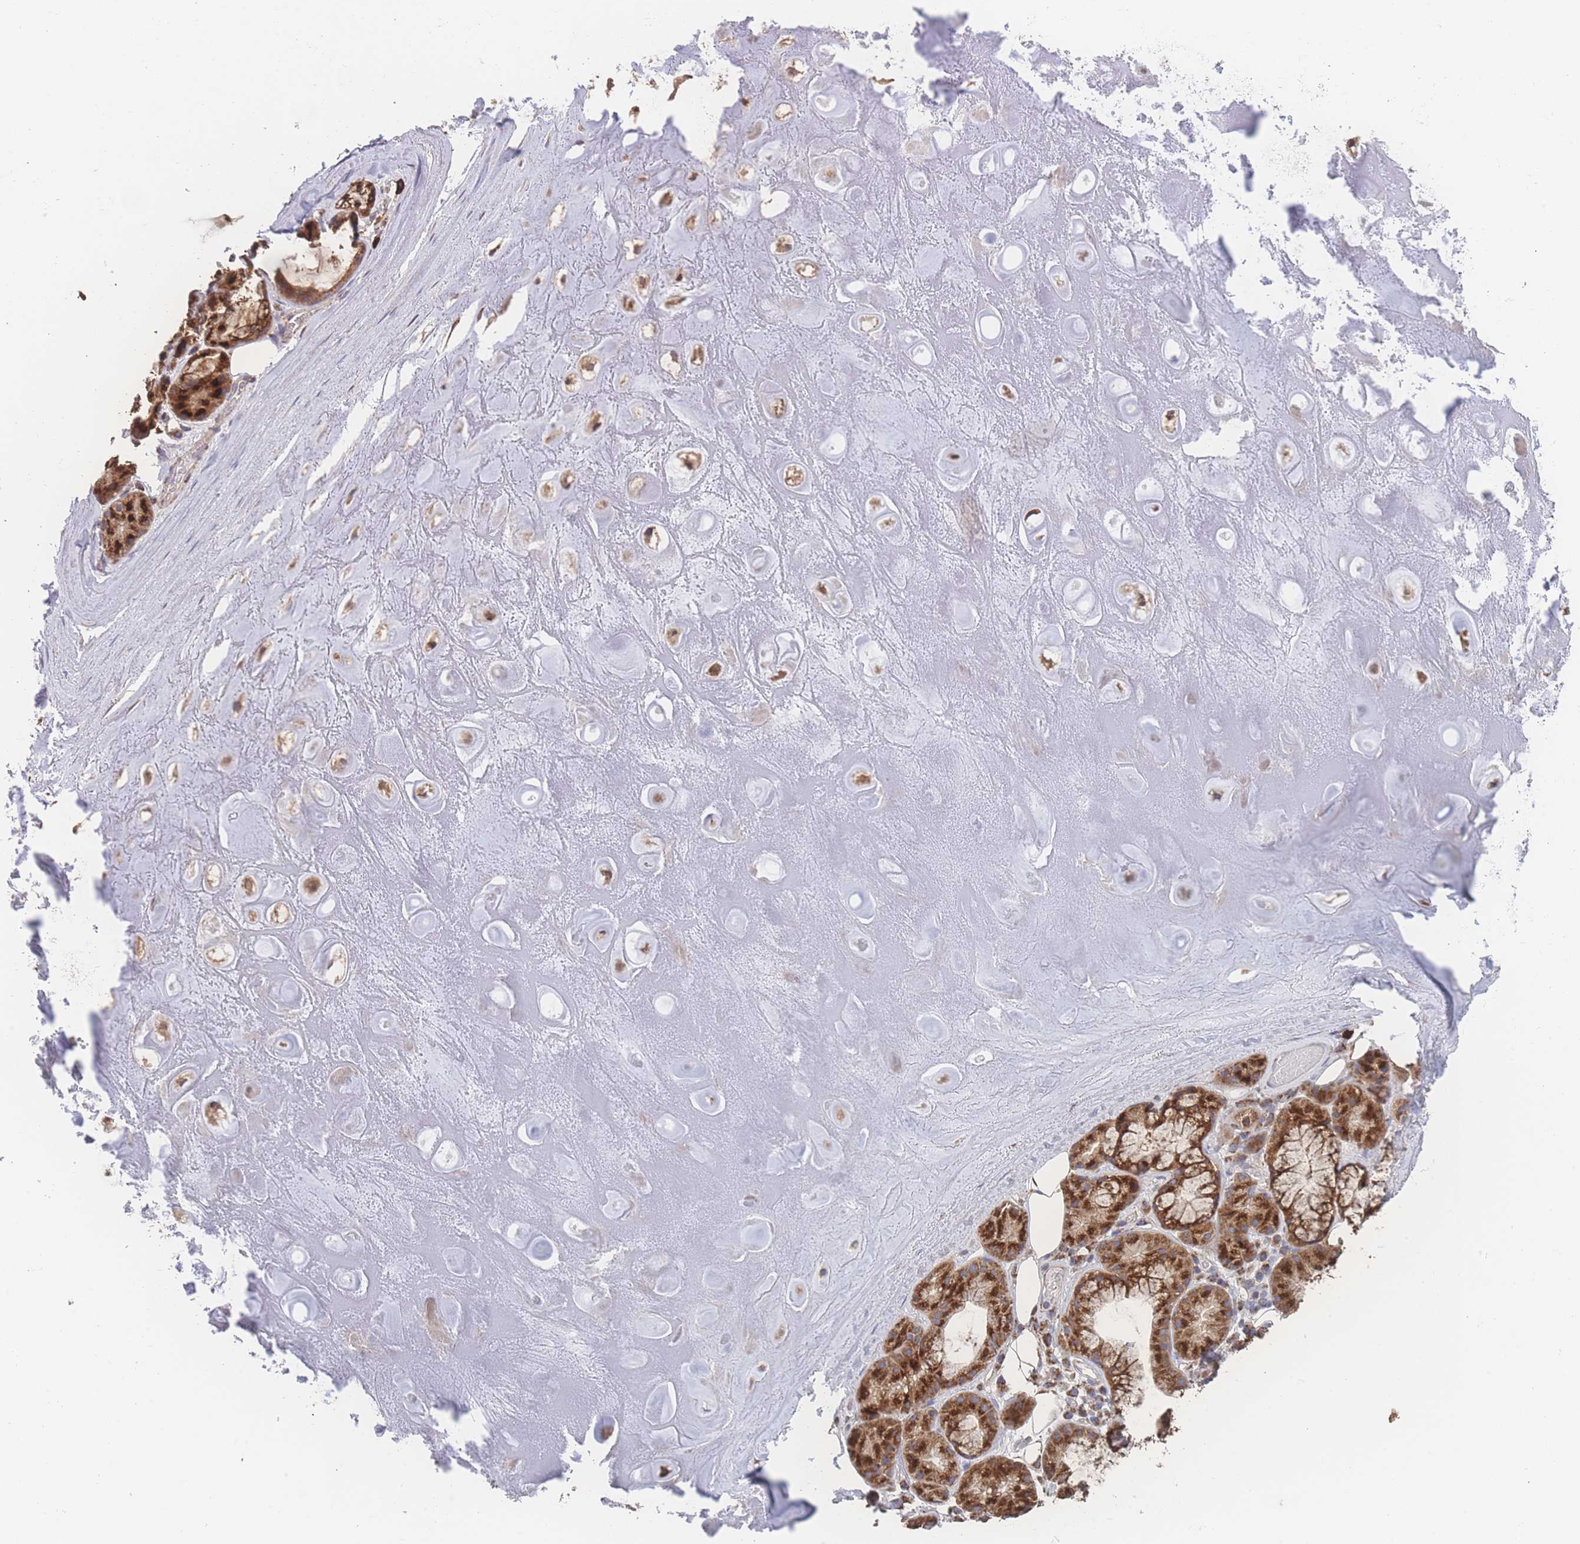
{"staining": {"intensity": "negative", "quantity": "none", "location": "none"}, "tissue": "adipose tissue", "cell_type": "Adipocytes", "image_type": "normal", "snomed": [{"axis": "morphology", "description": "Normal tissue, NOS"}, {"axis": "topography", "description": "Cartilage tissue"}], "caption": "Immunohistochemical staining of normal human adipose tissue demonstrates no significant expression in adipocytes. Brightfield microscopy of immunohistochemistry stained with DAB (3,3'-diaminobenzidine) (brown) and hematoxylin (blue), captured at high magnification.", "gene": "SGSM3", "patient": {"sex": "male", "age": 81}}